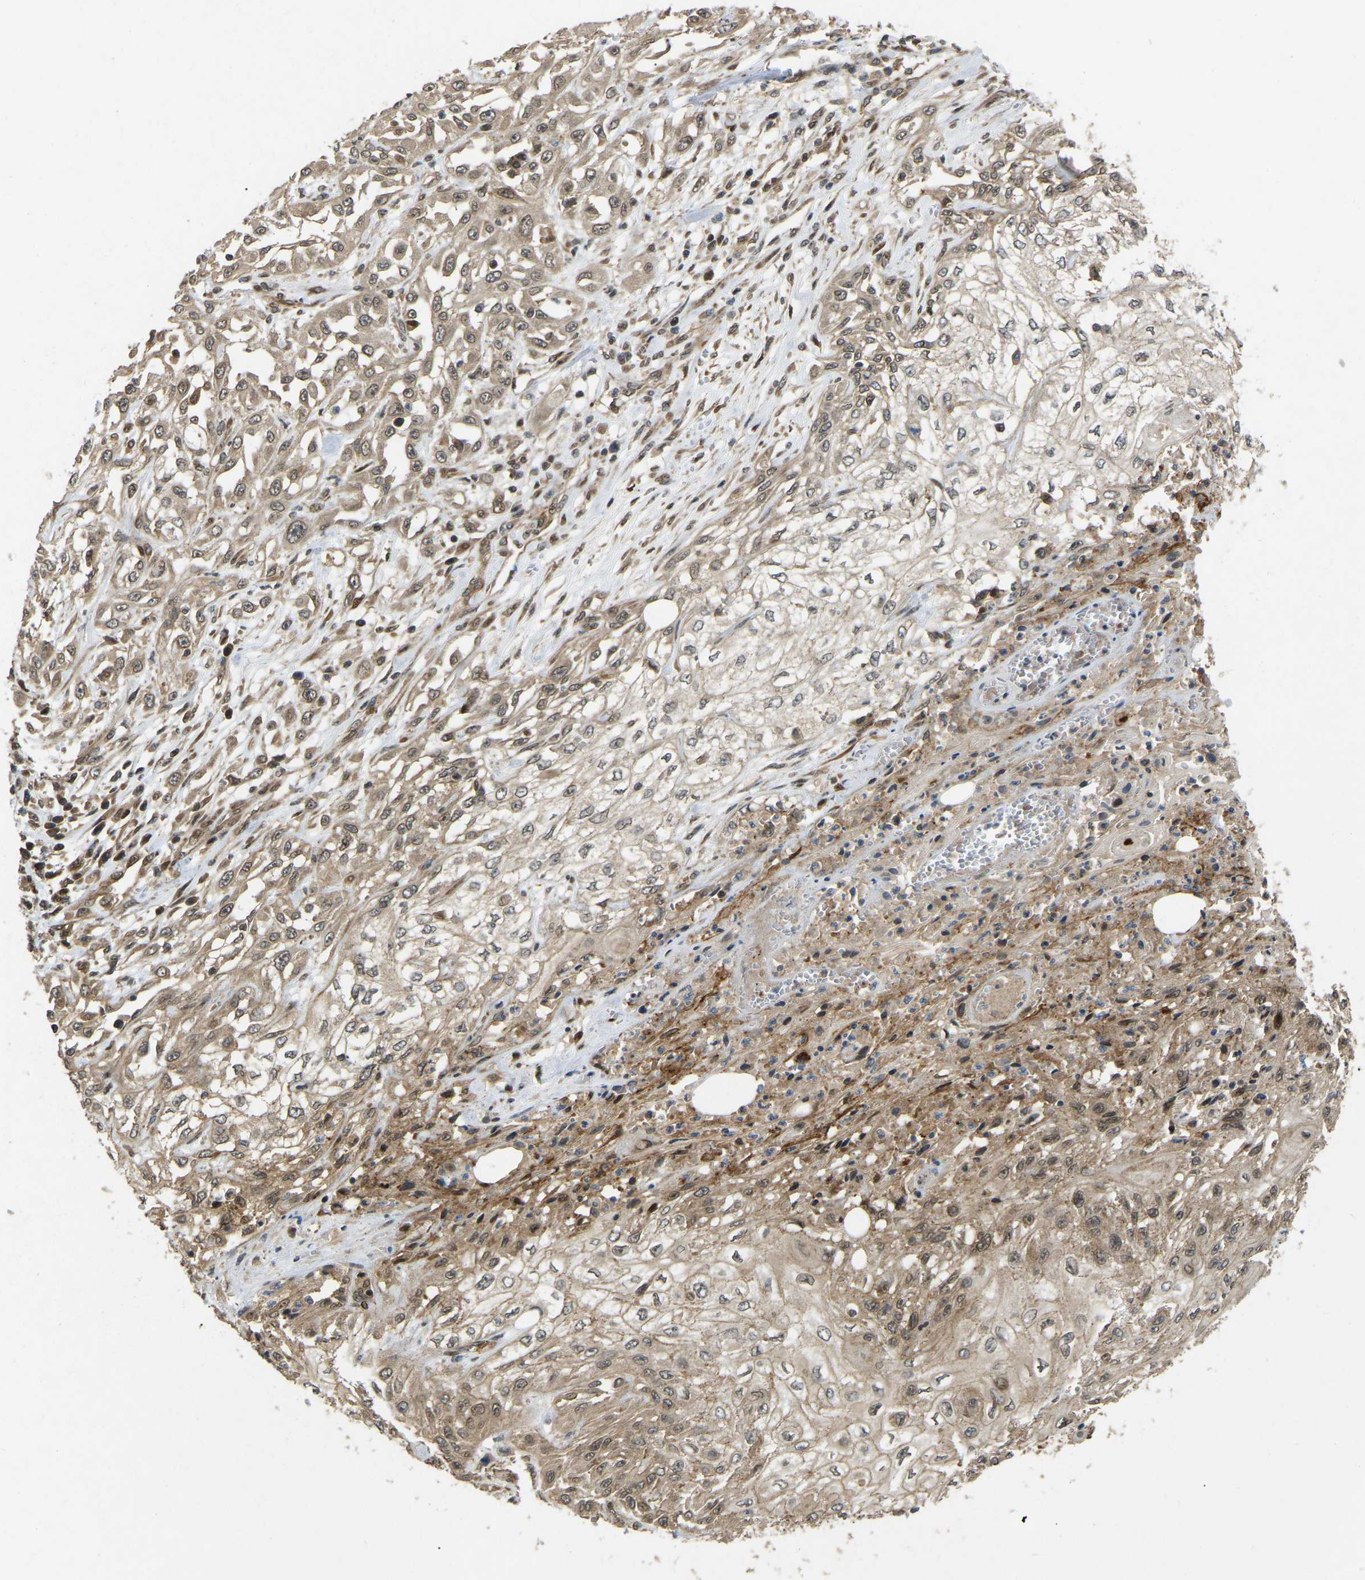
{"staining": {"intensity": "moderate", "quantity": ">75%", "location": "cytoplasmic/membranous,nuclear"}, "tissue": "skin cancer", "cell_type": "Tumor cells", "image_type": "cancer", "snomed": [{"axis": "morphology", "description": "Squamous cell carcinoma, NOS"}, {"axis": "morphology", "description": "Squamous cell carcinoma, metastatic, NOS"}, {"axis": "topography", "description": "Skin"}, {"axis": "topography", "description": "Lymph node"}], "caption": "High-power microscopy captured an IHC photomicrograph of skin cancer (metastatic squamous cell carcinoma), revealing moderate cytoplasmic/membranous and nuclear expression in approximately >75% of tumor cells.", "gene": "KIAA1549", "patient": {"sex": "male", "age": 75}}